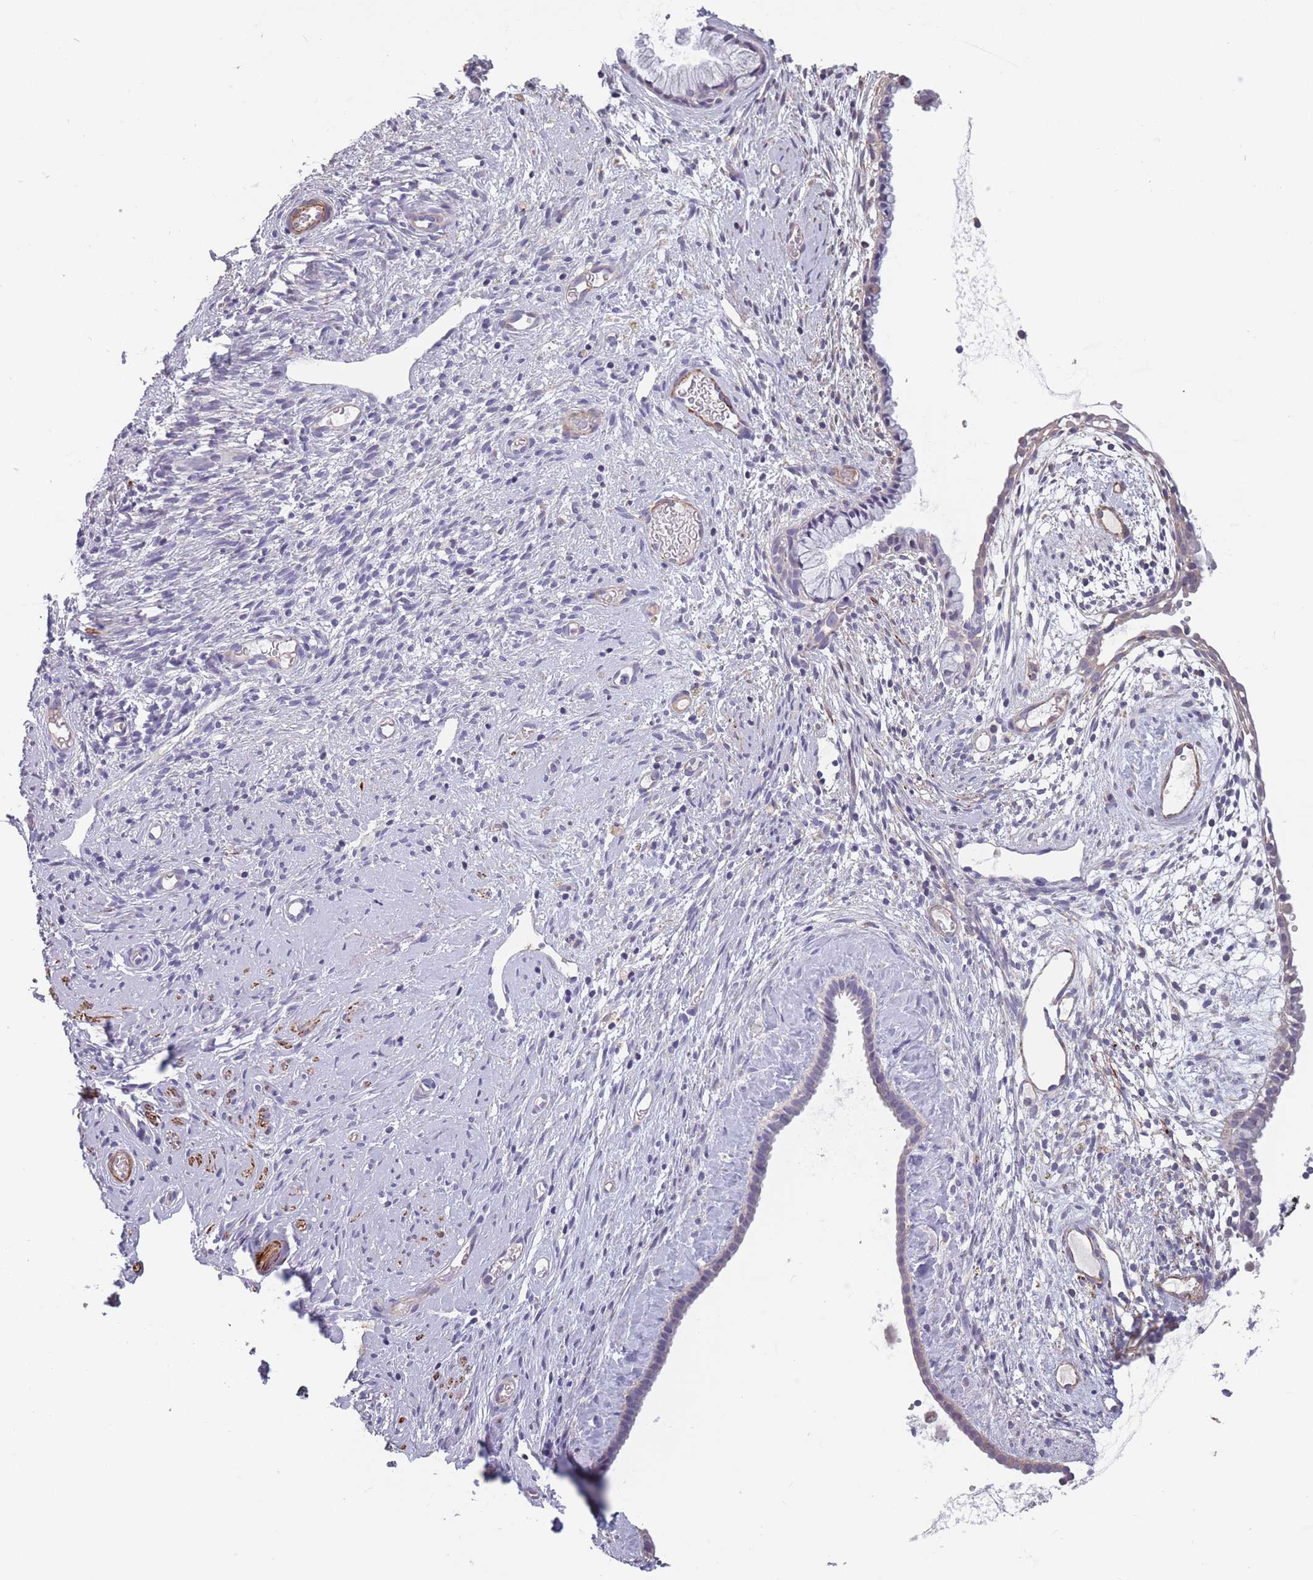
{"staining": {"intensity": "weak", "quantity": "<25%", "location": "cytoplasmic/membranous"}, "tissue": "cervix", "cell_type": "Glandular cells", "image_type": "normal", "snomed": [{"axis": "morphology", "description": "Normal tissue, NOS"}, {"axis": "topography", "description": "Cervix"}], "caption": "Immunohistochemistry micrograph of unremarkable cervix: human cervix stained with DAB (3,3'-diaminobenzidine) reveals no significant protein expression in glandular cells. (DAB (3,3'-diaminobenzidine) immunohistochemistry (IHC), high magnification).", "gene": "TOMM40L", "patient": {"sex": "female", "age": 76}}